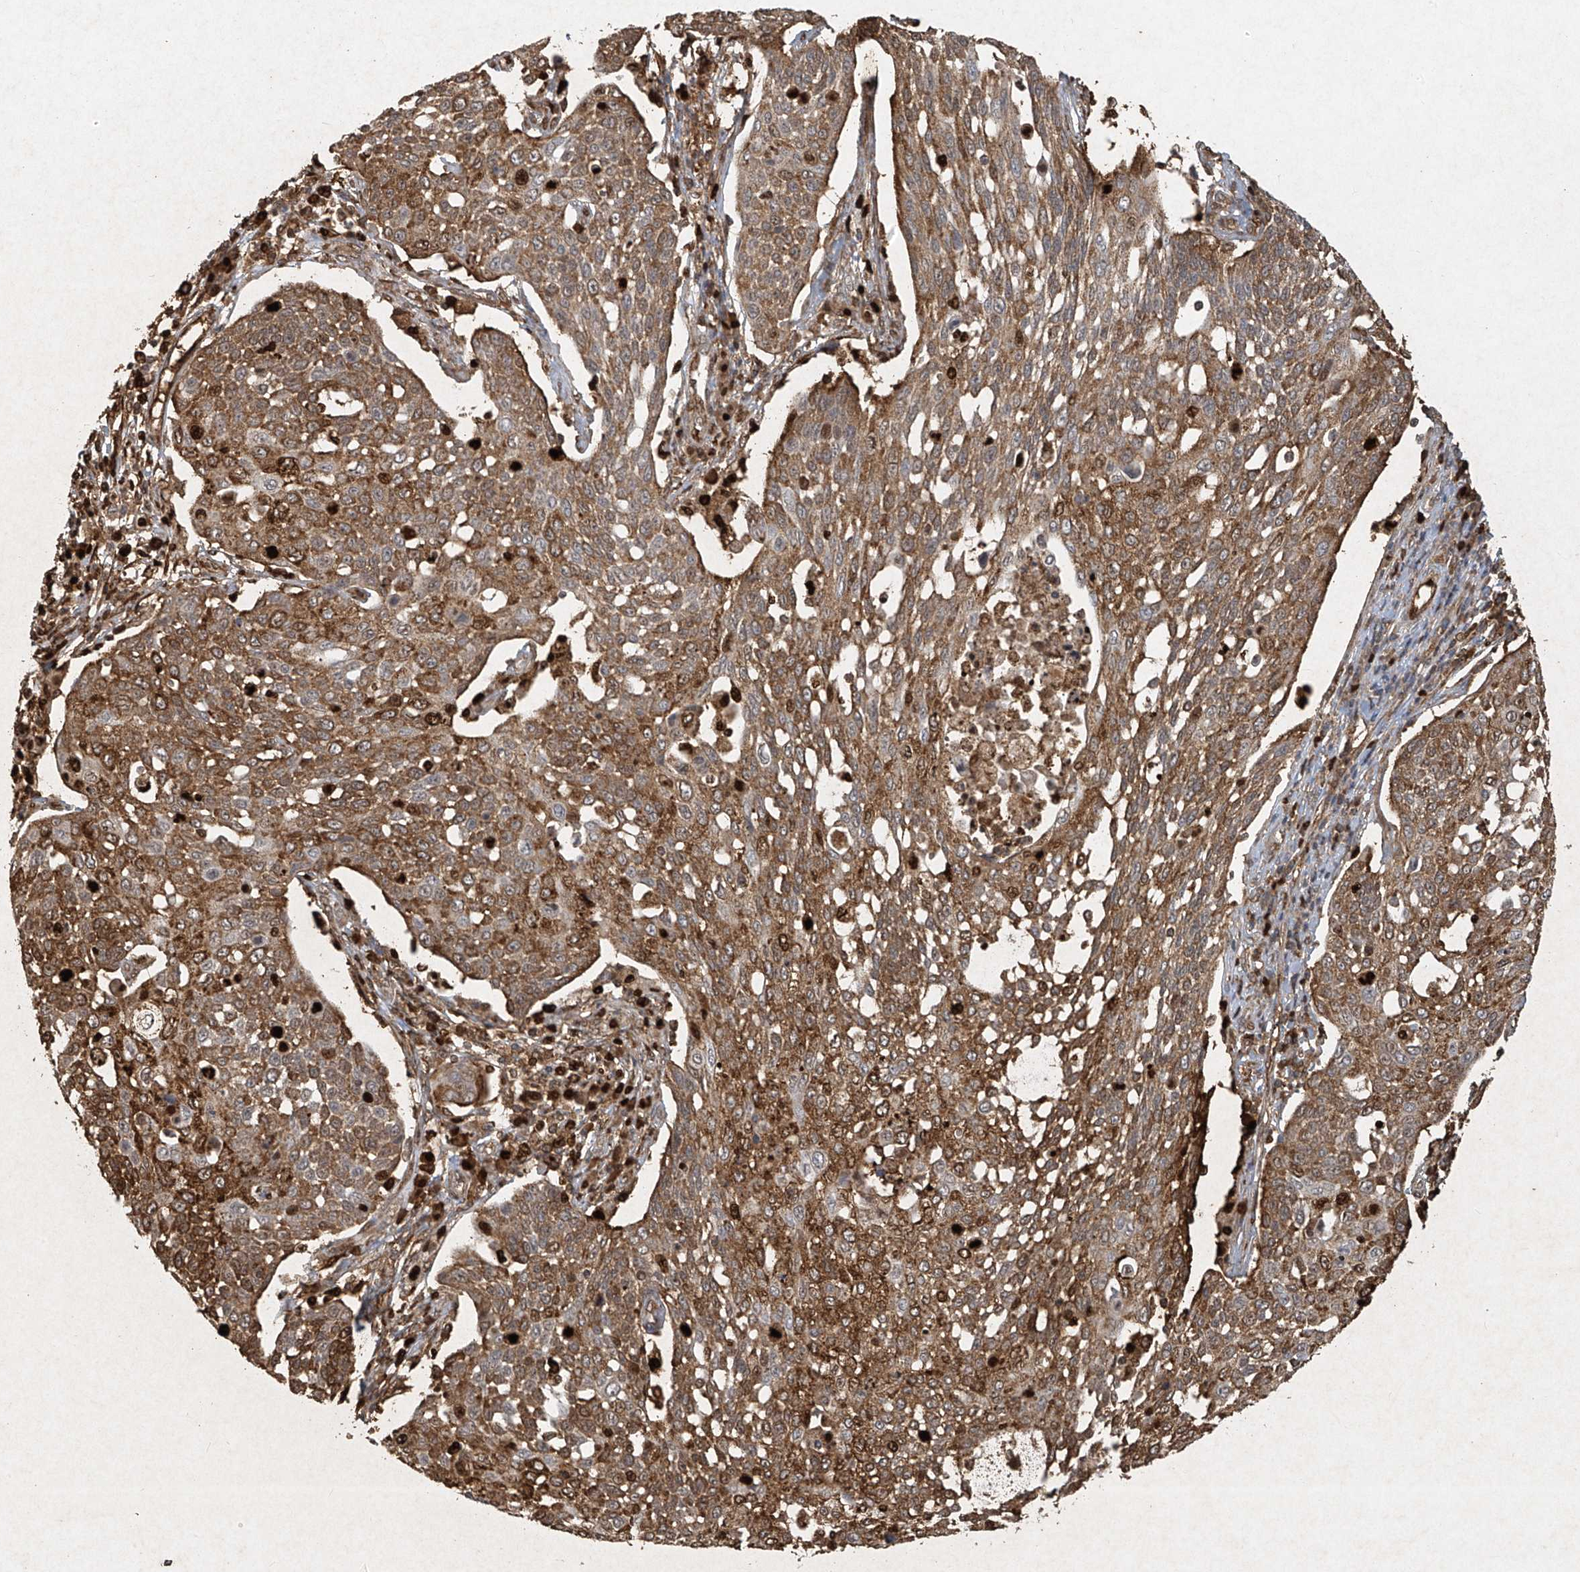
{"staining": {"intensity": "moderate", "quantity": ">75%", "location": "cytoplasmic/membranous,nuclear"}, "tissue": "cervical cancer", "cell_type": "Tumor cells", "image_type": "cancer", "snomed": [{"axis": "morphology", "description": "Squamous cell carcinoma, NOS"}, {"axis": "topography", "description": "Cervix"}], "caption": "Cervical cancer tissue demonstrates moderate cytoplasmic/membranous and nuclear expression in about >75% of tumor cells", "gene": "ATRIP", "patient": {"sex": "female", "age": 34}}